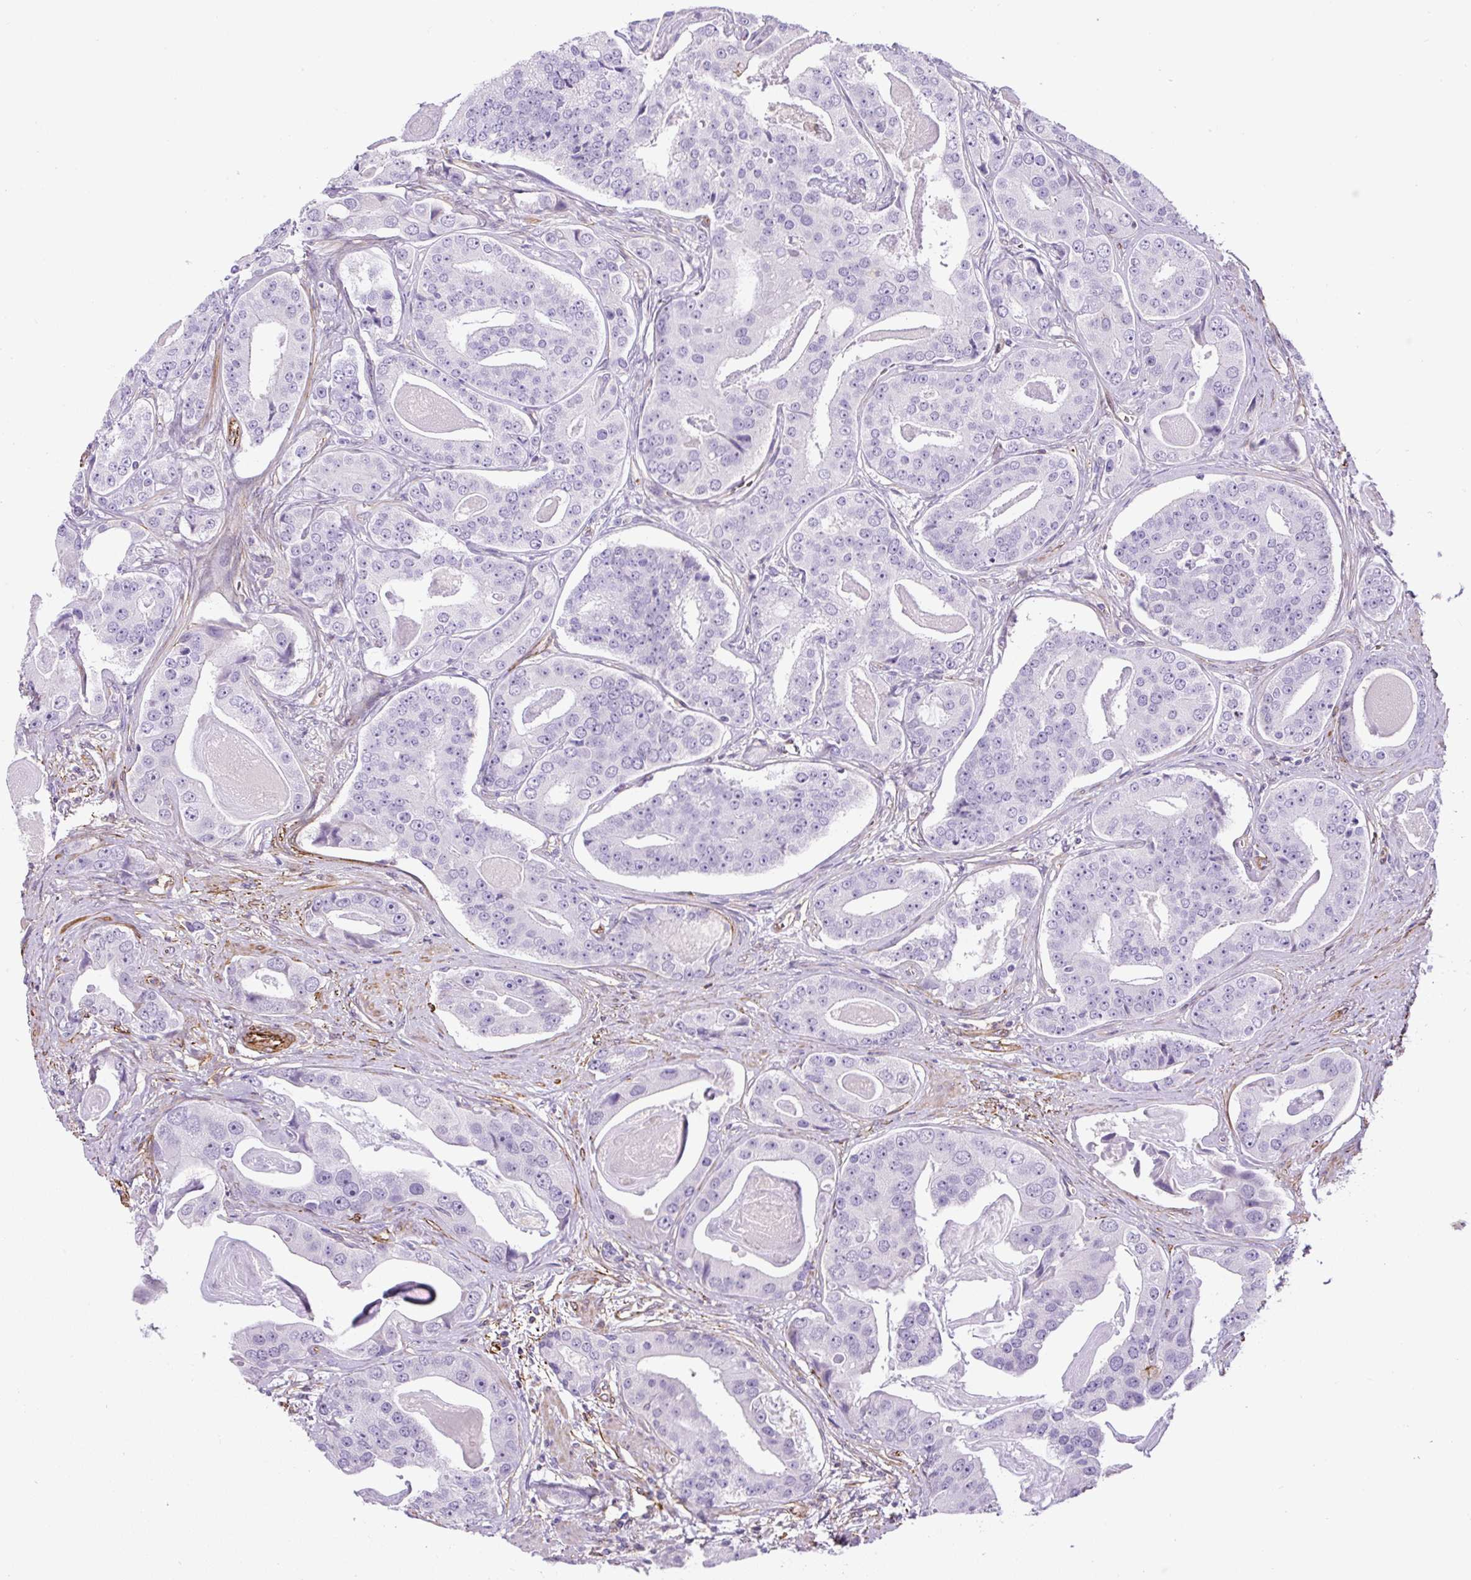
{"staining": {"intensity": "negative", "quantity": "none", "location": "none"}, "tissue": "prostate cancer", "cell_type": "Tumor cells", "image_type": "cancer", "snomed": [{"axis": "morphology", "description": "Adenocarcinoma, High grade"}, {"axis": "topography", "description": "Prostate"}], "caption": "DAB (3,3'-diaminobenzidine) immunohistochemical staining of high-grade adenocarcinoma (prostate) demonstrates no significant staining in tumor cells. (Brightfield microscopy of DAB immunohistochemistry at high magnification).", "gene": "B3GALT5", "patient": {"sex": "male", "age": 71}}